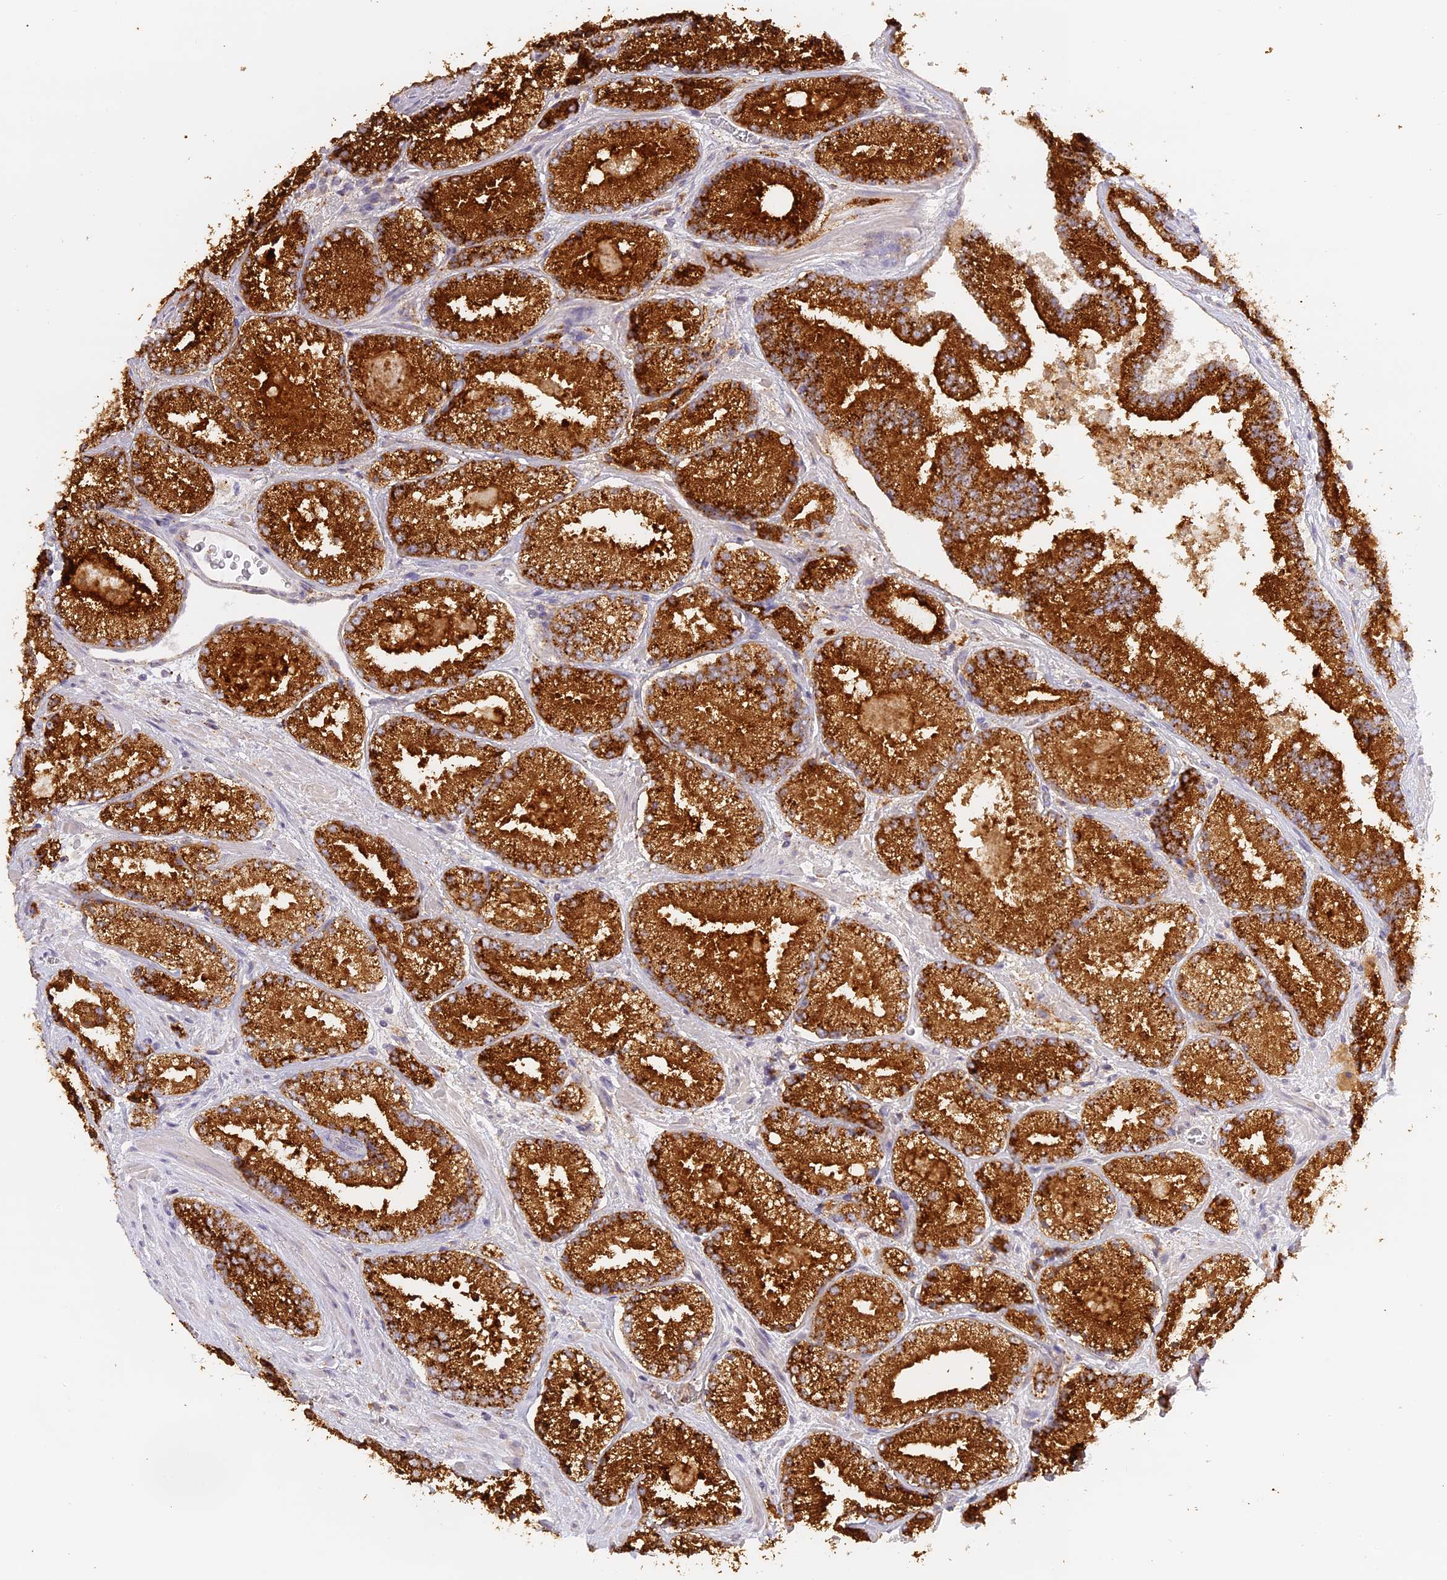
{"staining": {"intensity": "strong", "quantity": ">75%", "location": "cytoplasmic/membranous"}, "tissue": "prostate cancer", "cell_type": "Tumor cells", "image_type": "cancer", "snomed": [{"axis": "morphology", "description": "Adenocarcinoma, High grade"}, {"axis": "topography", "description": "Prostate"}], "caption": "Protein analysis of prostate cancer tissue exhibits strong cytoplasmic/membranous expression in approximately >75% of tumor cells. (Brightfield microscopy of DAB IHC at high magnification).", "gene": "LAMP2", "patient": {"sex": "male", "age": 73}}